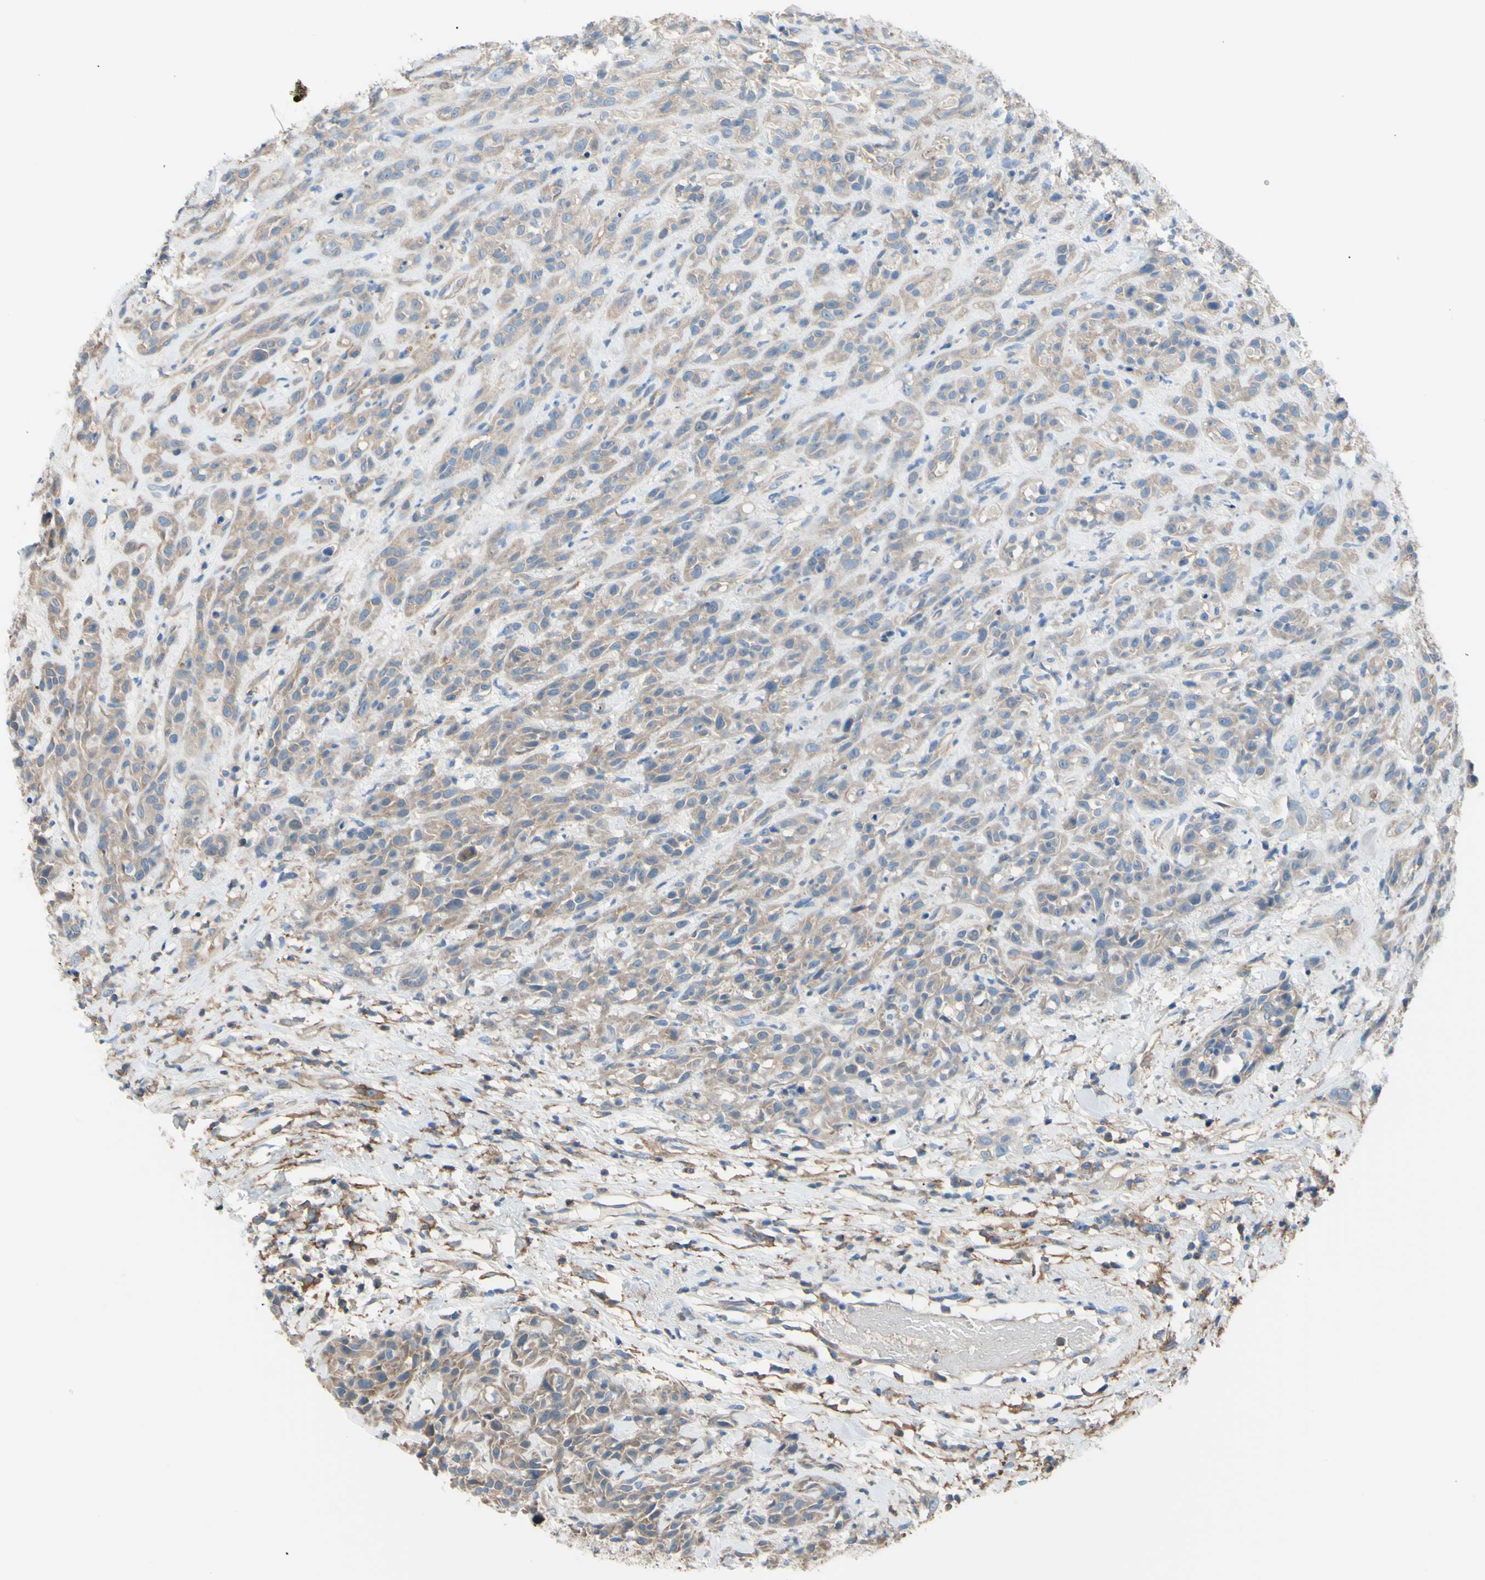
{"staining": {"intensity": "weak", "quantity": ">75%", "location": "cytoplasmic/membranous"}, "tissue": "head and neck cancer", "cell_type": "Tumor cells", "image_type": "cancer", "snomed": [{"axis": "morphology", "description": "Normal tissue, NOS"}, {"axis": "morphology", "description": "Squamous cell carcinoma, NOS"}, {"axis": "topography", "description": "Cartilage tissue"}, {"axis": "topography", "description": "Head-Neck"}], "caption": "Human head and neck cancer stained with a brown dye shows weak cytoplasmic/membranous positive staining in approximately >75% of tumor cells.", "gene": "ADD1", "patient": {"sex": "male", "age": 62}}